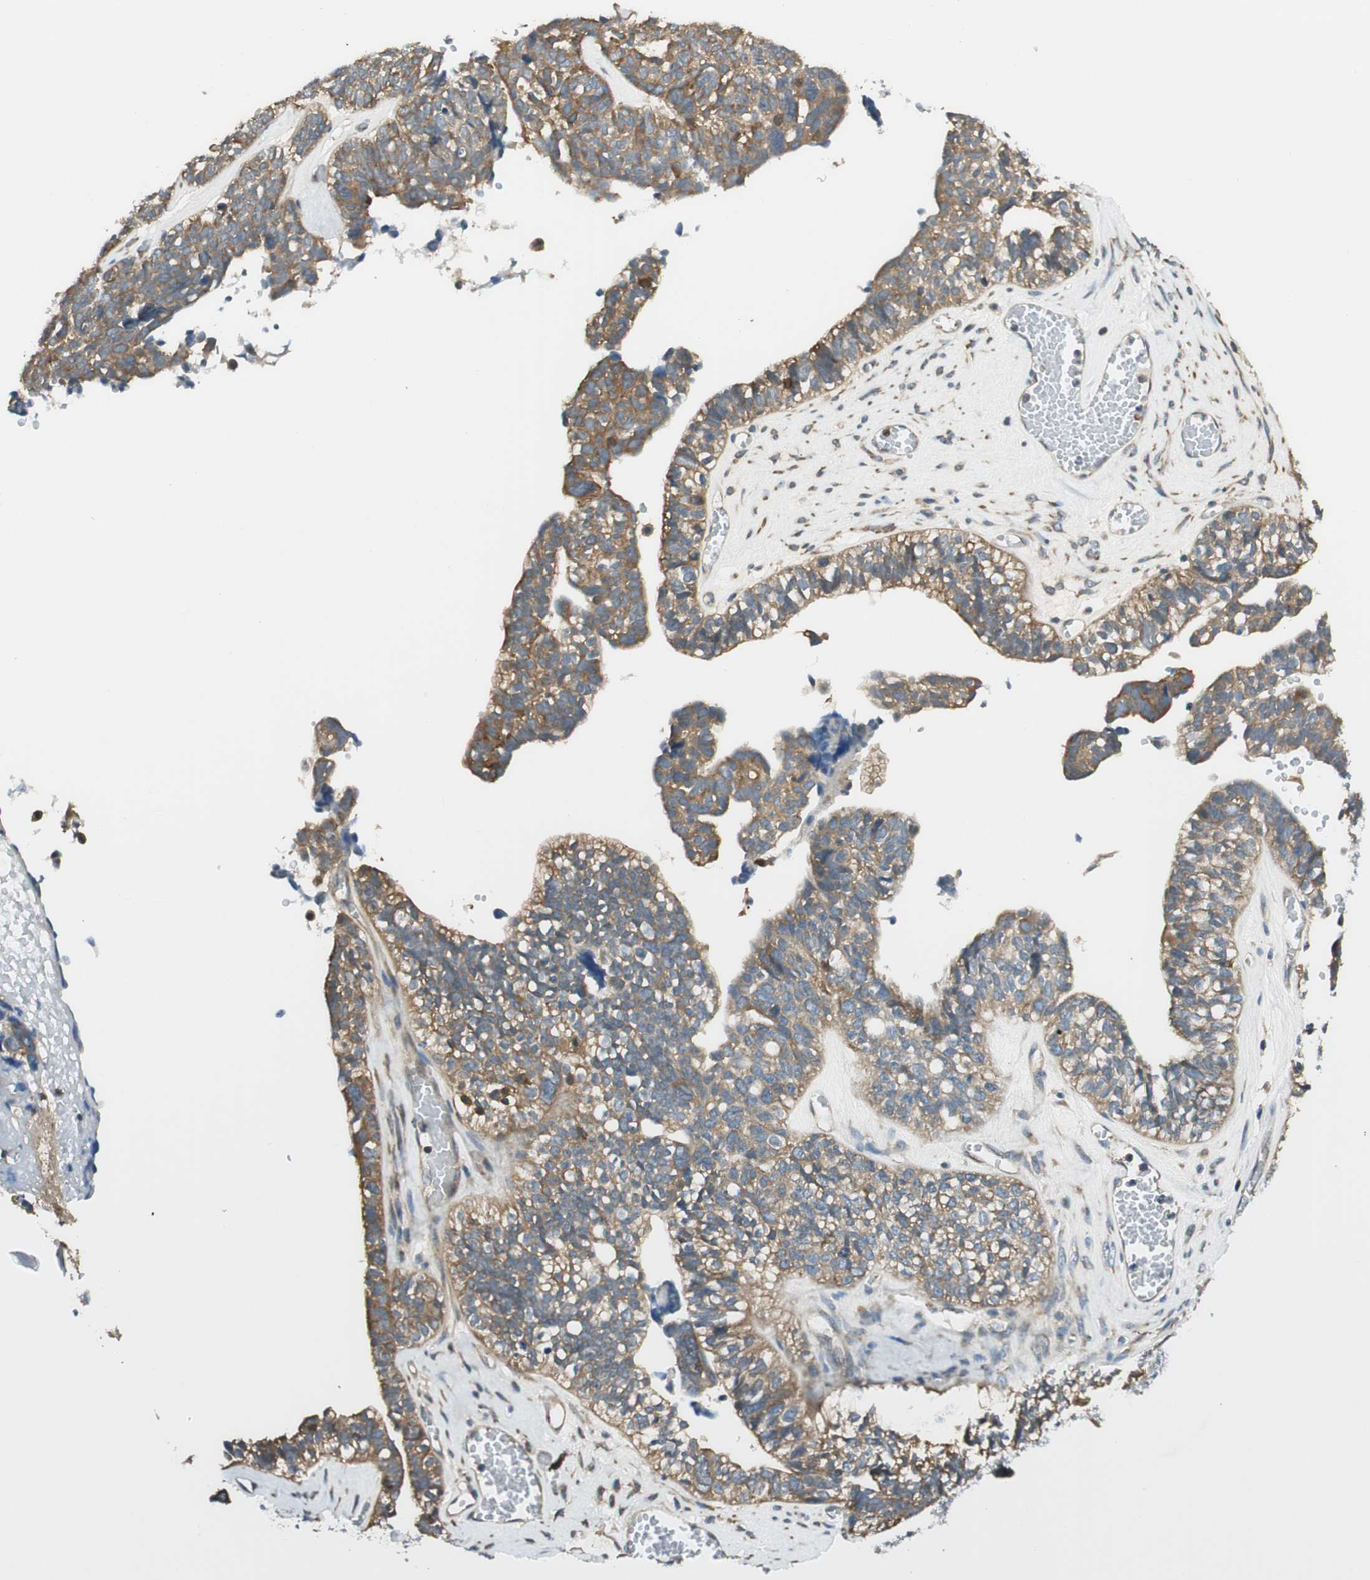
{"staining": {"intensity": "moderate", "quantity": ">75%", "location": "cytoplasmic/membranous"}, "tissue": "ovarian cancer", "cell_type": "Tumor cells", "image_type": "cancer", "snomed": [{"axis": "morphology", "description": "Cystadenocarcinoma, serous, NOS"}, {"axis": "topography", "description": "Ovary"}], "caption": "Immunohistochemistry micrograph of neoplastic tissue: ovarian cancer stained using IHC displays medium levels of moderate protein expression localized specifically in the cytoplasmic/membranous of tumor cells, appearing as a cytoplasmic/membranous brown color.", "gene": "PI4K2B", "patient": {"sex": "female", "age": 79}}